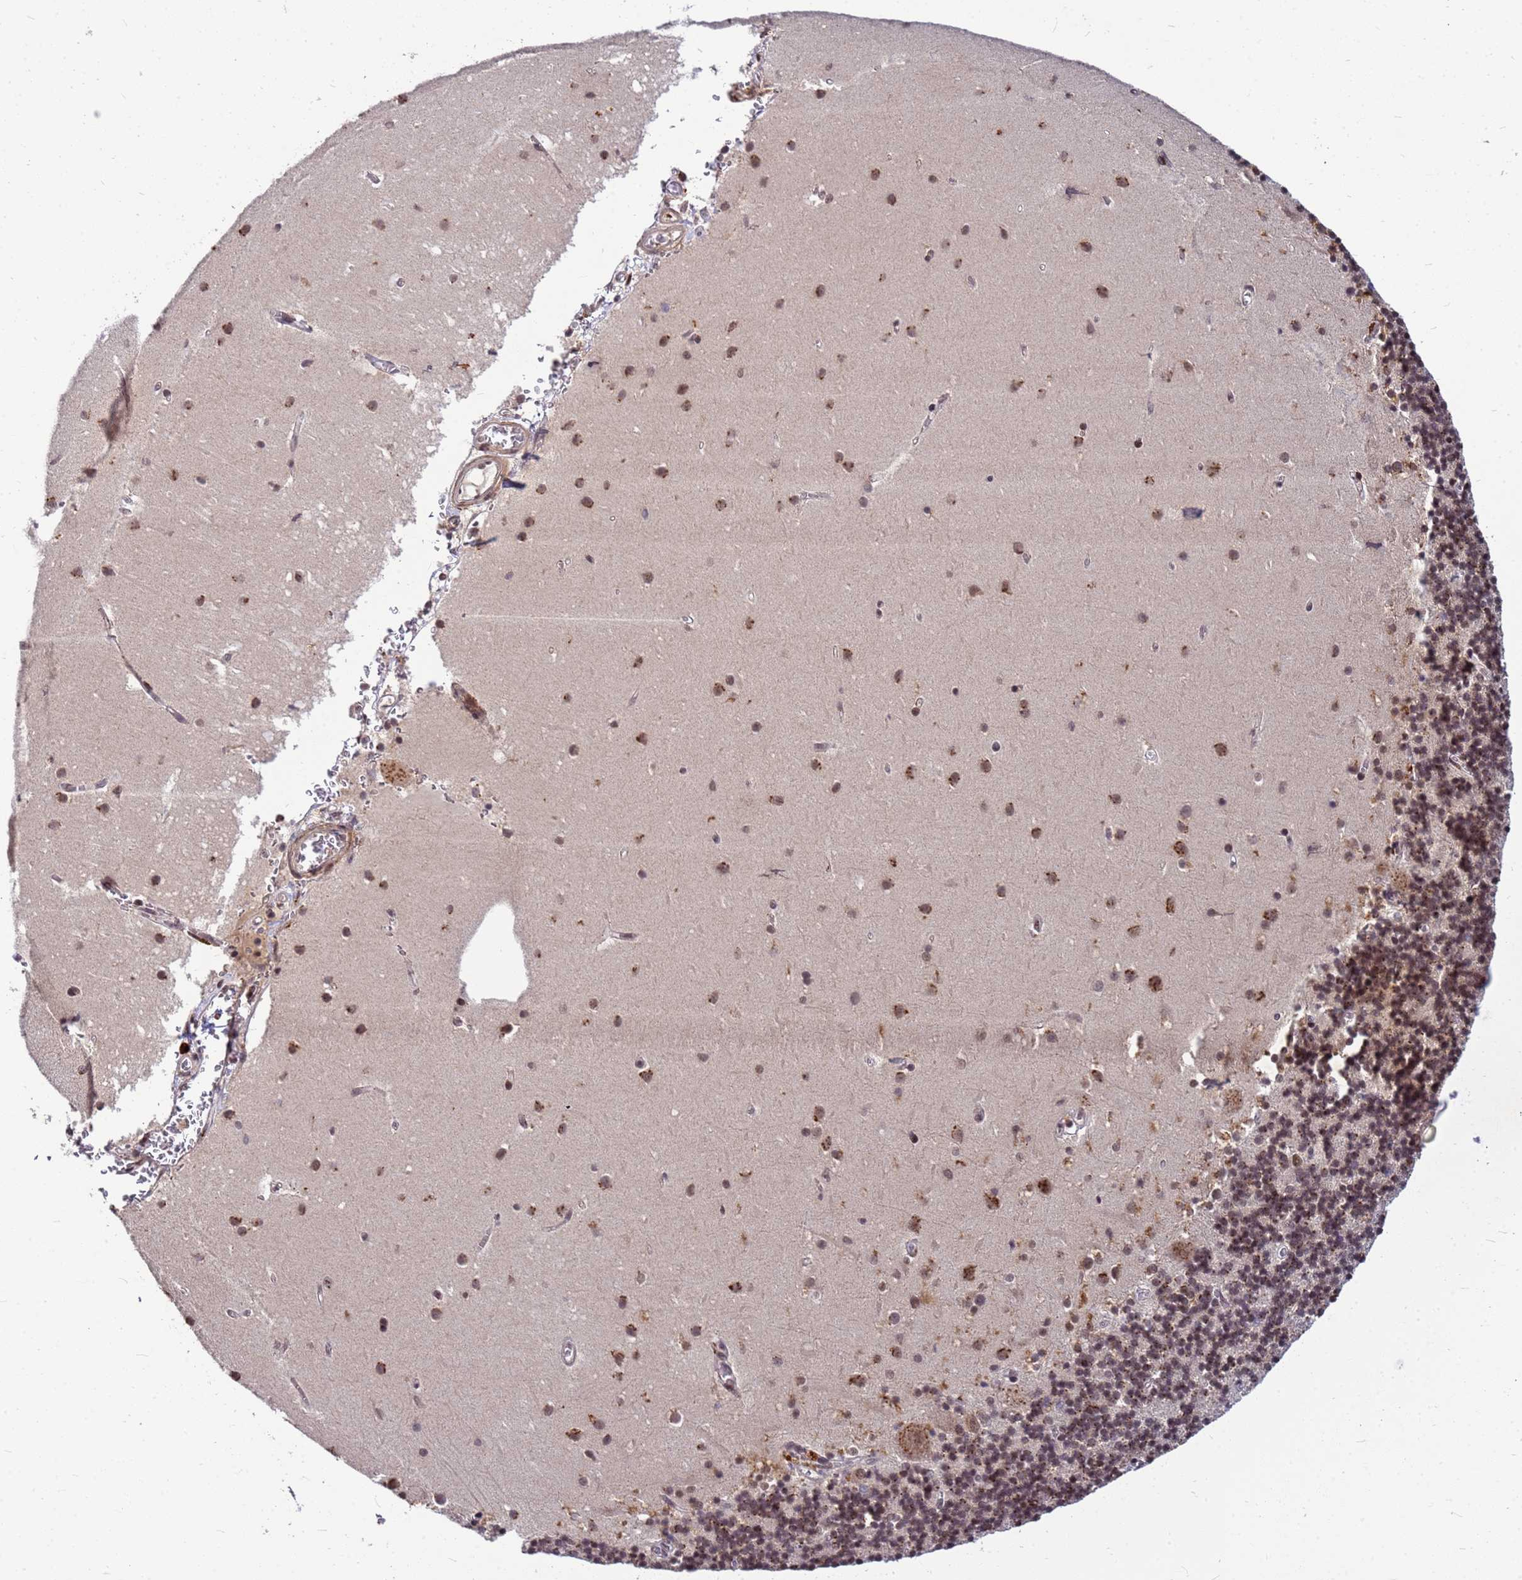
{"staining": {"intensity": "moderate", "quantity": ">75%", "location": "cytoplasmic/membranous,nuclear"}, "tissue": "cerebellum", "cell_type": "Cells in granular layer", "image_type": "normal", "snomed": [{"axis": "morphology", "description": "Normal tissue, NOS"}, {"axis": "topography", "description": "Cerebellum"}], "caption": "Immunohistochemistry image of benign human cerebellum stained for a protein (brown), which reveals medium levels of moderate cytoplasmic/membranous,nuclear staining in about >75% of cells in granular layer.", "gene": "NCBP2", "patient": {"sex": "male", "age": 54}}